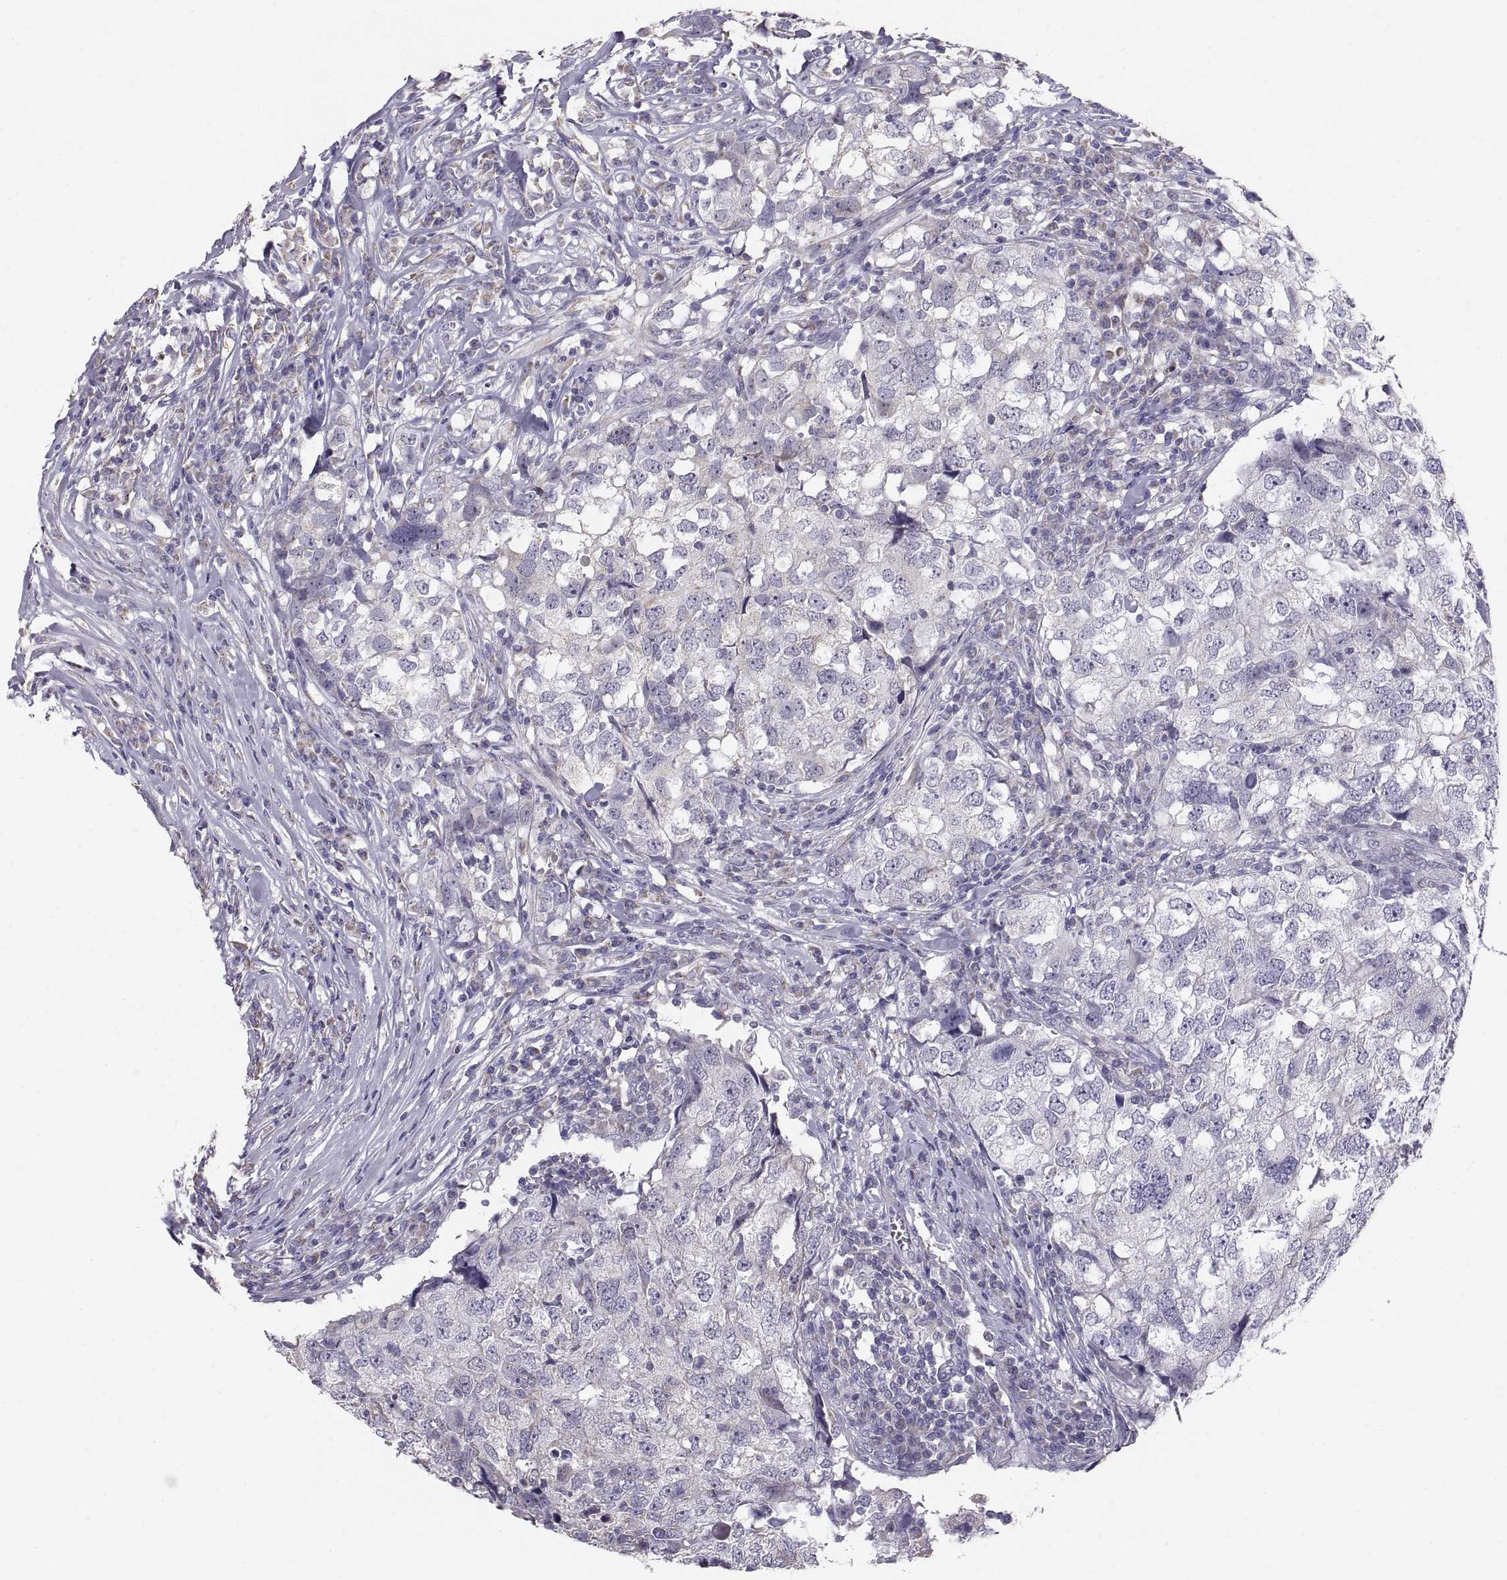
{"staining": {"intensity": "negative", "quantity": "none", "location": "none"}, "tissue": "breast cancer", "cell_type": "Tumor cells", "image_type": "cancer", "snomed": [{"axis": "morphology", "description": "Duct carcinoma"}, {"axis": "topography", "description": "Breast"}], "caption": "The image shows no staining of tumor cells in breast cancer (invasive ductal carcinoma).", "gene": "TNNC1", "patient": {"sex": "female", "age": 30}}